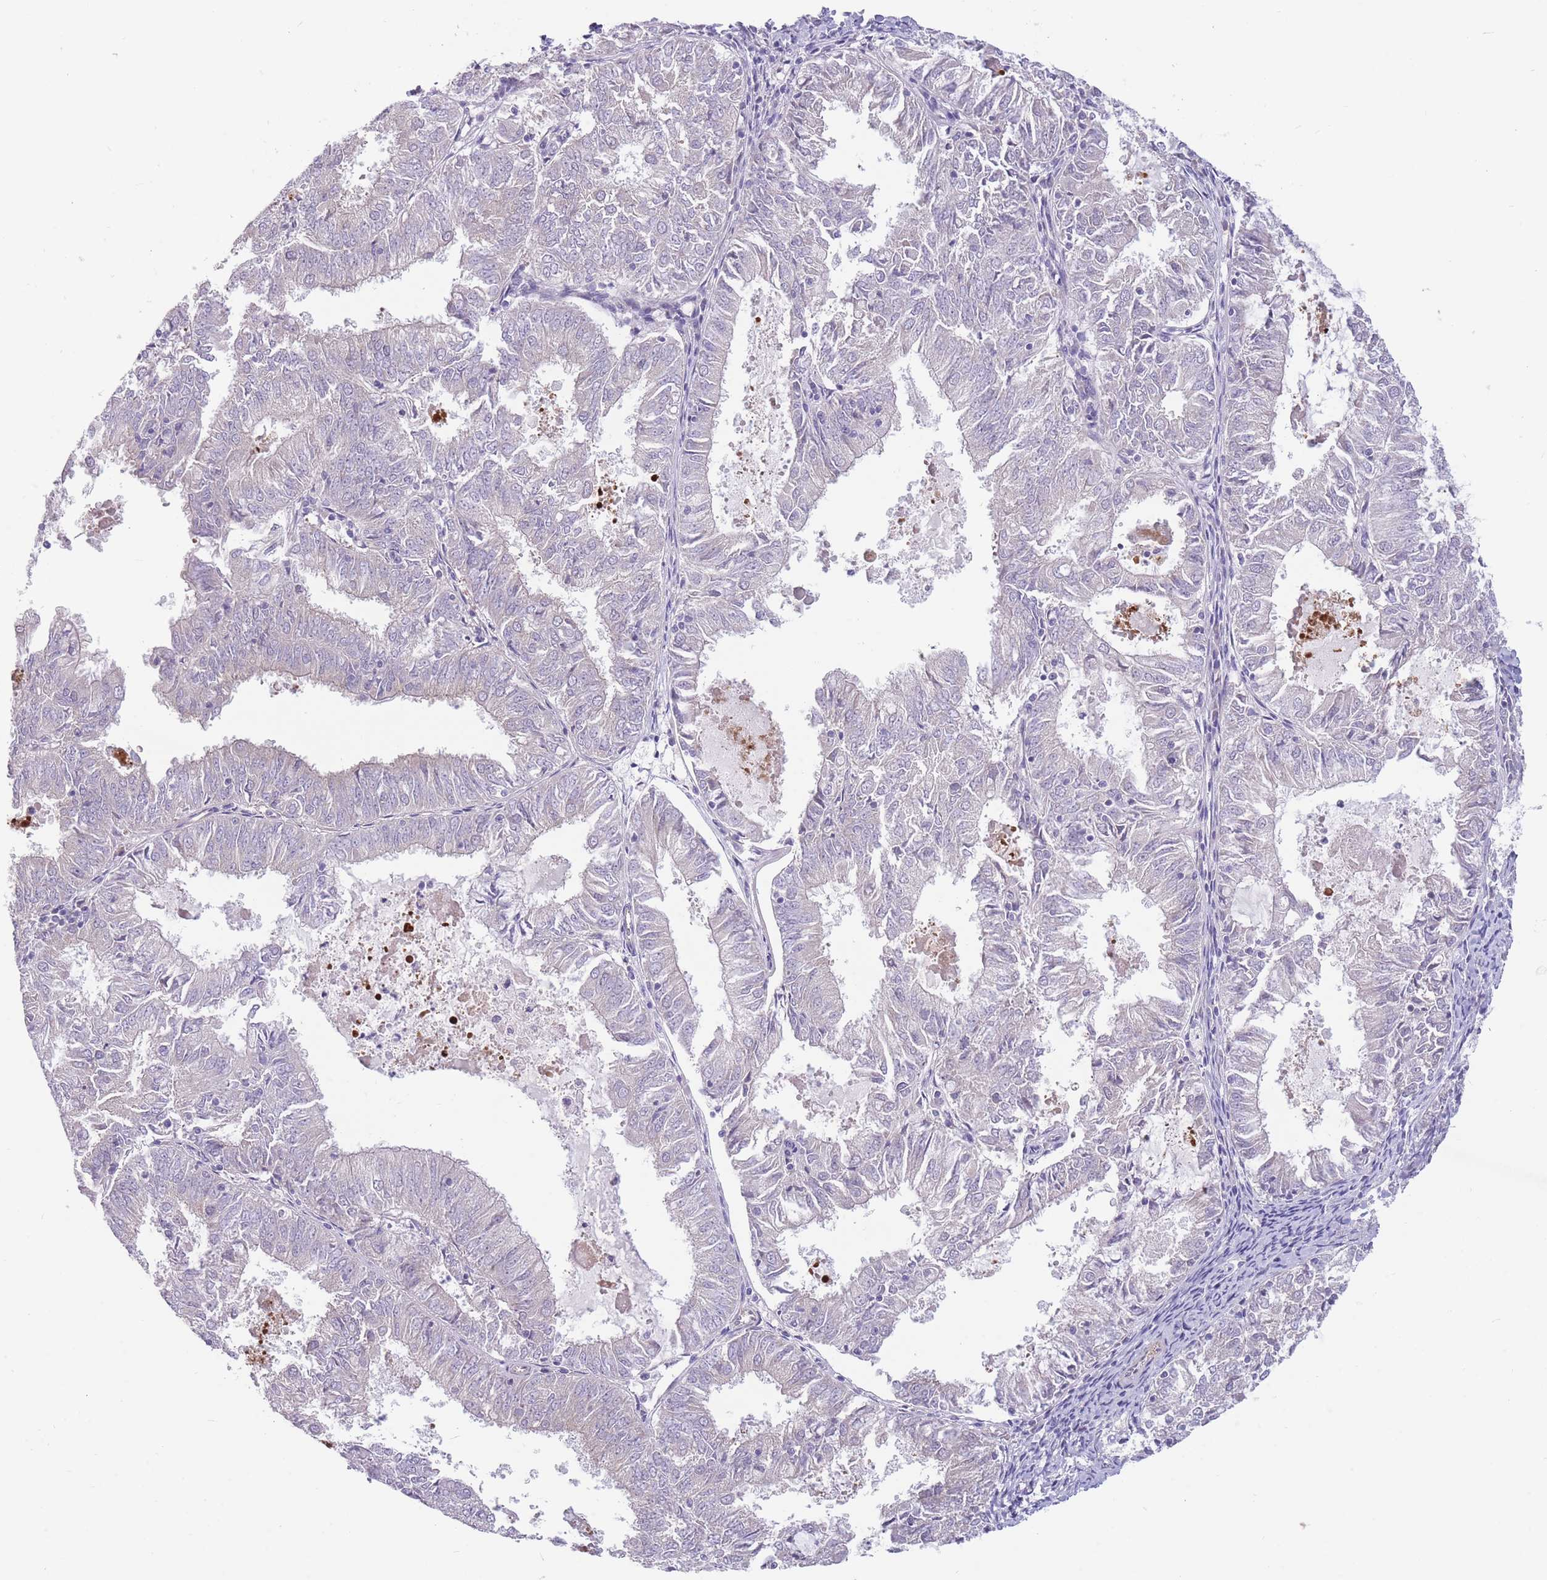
{"staining": {"intensity": "negative", "quantity": "none", "location": "none"}, "tissue": "endometrial cancer", "cell_type": "Tumor cells", "image_type": "cancer", "snomed": [{"axis": "morphology", "description": "Adenocarcinoma, NOS"}, {"axis": "topography", "description": "Endometrium"}], "caption": "Immunohistochemistry (IHC) histopathology image of neoplastic tissue: endometrial cancer (adenocarcinoma) stained with DAB (3,3'-diaminobenzidine) displays no significant protein staining in tumor cells.", "gene": "PNPLA5", "patient": {"sex": "female", "age": 57}}